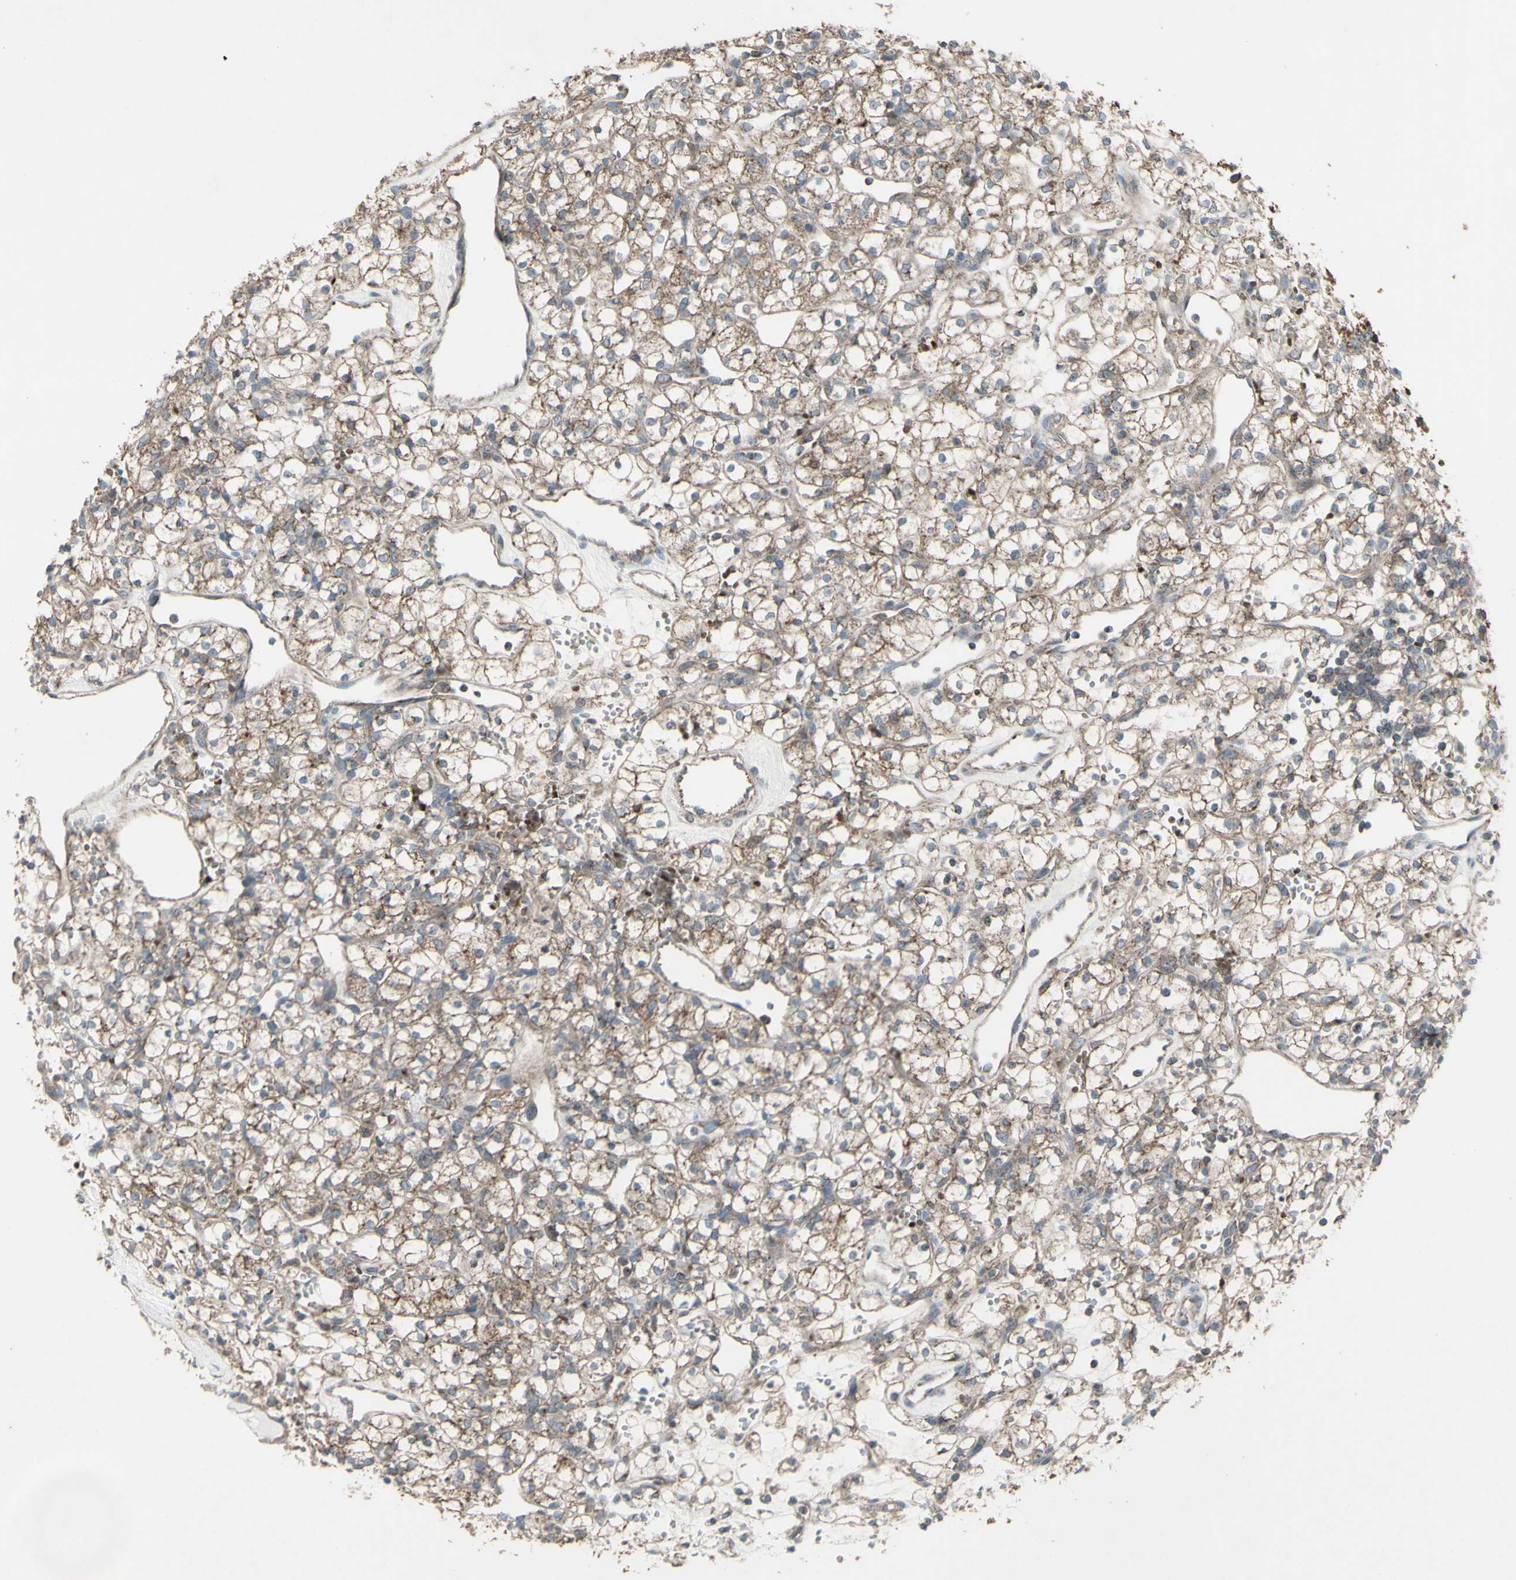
{"staining": {"intensity": "weak", "quantity": ">75%", "location": "cytoplasmic/membranous"}, "tissue": "renal cancer", "cell_type": "Tumor cells", "image_type": "cancer", "snomed": [{"axis": "morphology", "description": "Adenocarcinoma, NOS"}, {"axis": "topography", "description": "Kidney"}], "caption": "Immunohistochemistry (IHC) histopathology image of neoplastic tissue: human adenocarcinoma (renal) stained using IHC reveals low levels of weak protein expression localized specifically in the cytoplasmic/membranous of tumor cells, appearing as a cytoplasmic/membranous brown color.", "gene": "SHC1", "patient": {"sex": "female", "age": 60}}